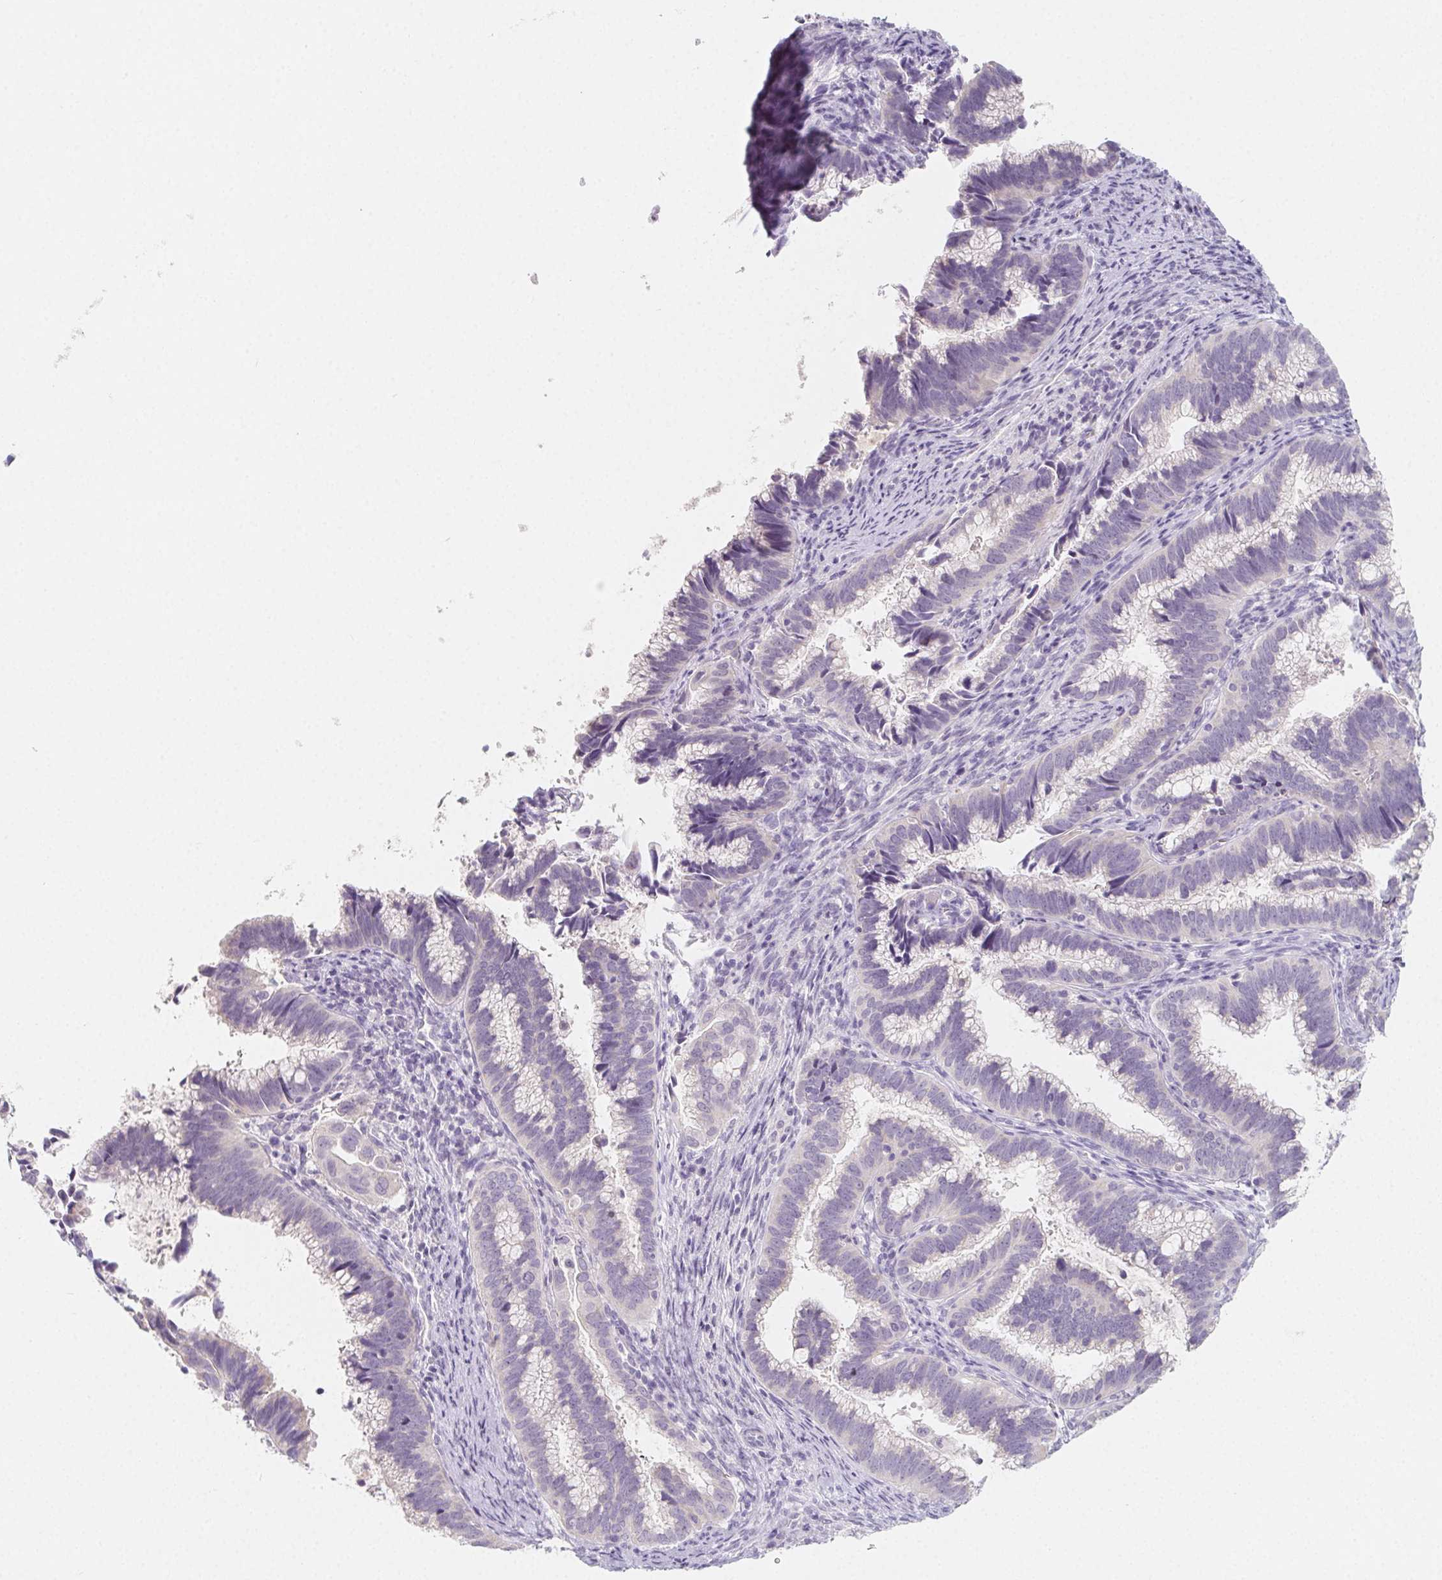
{"staining": {"intensity": "negative", "quantity": "none", "location": "none"}, "tissue": "cervical cancer", "cell_type": "Tumor cells", "image_type": "cancer", "snomed": [{"axis": "morphology", "description": "Adenocarcinoma, NOS"}, {"axis": "topography", "description": "Cervix"}], "caption": "High magnification brightfield microscopy of cervical adenocarcinoma stained with DAB (brown) and counterstained with hematoxylin (blue): tumor cells show no significant staining.", "gene": "GLIPR1L1", "patient": {"sex": "female", "age": 61}}